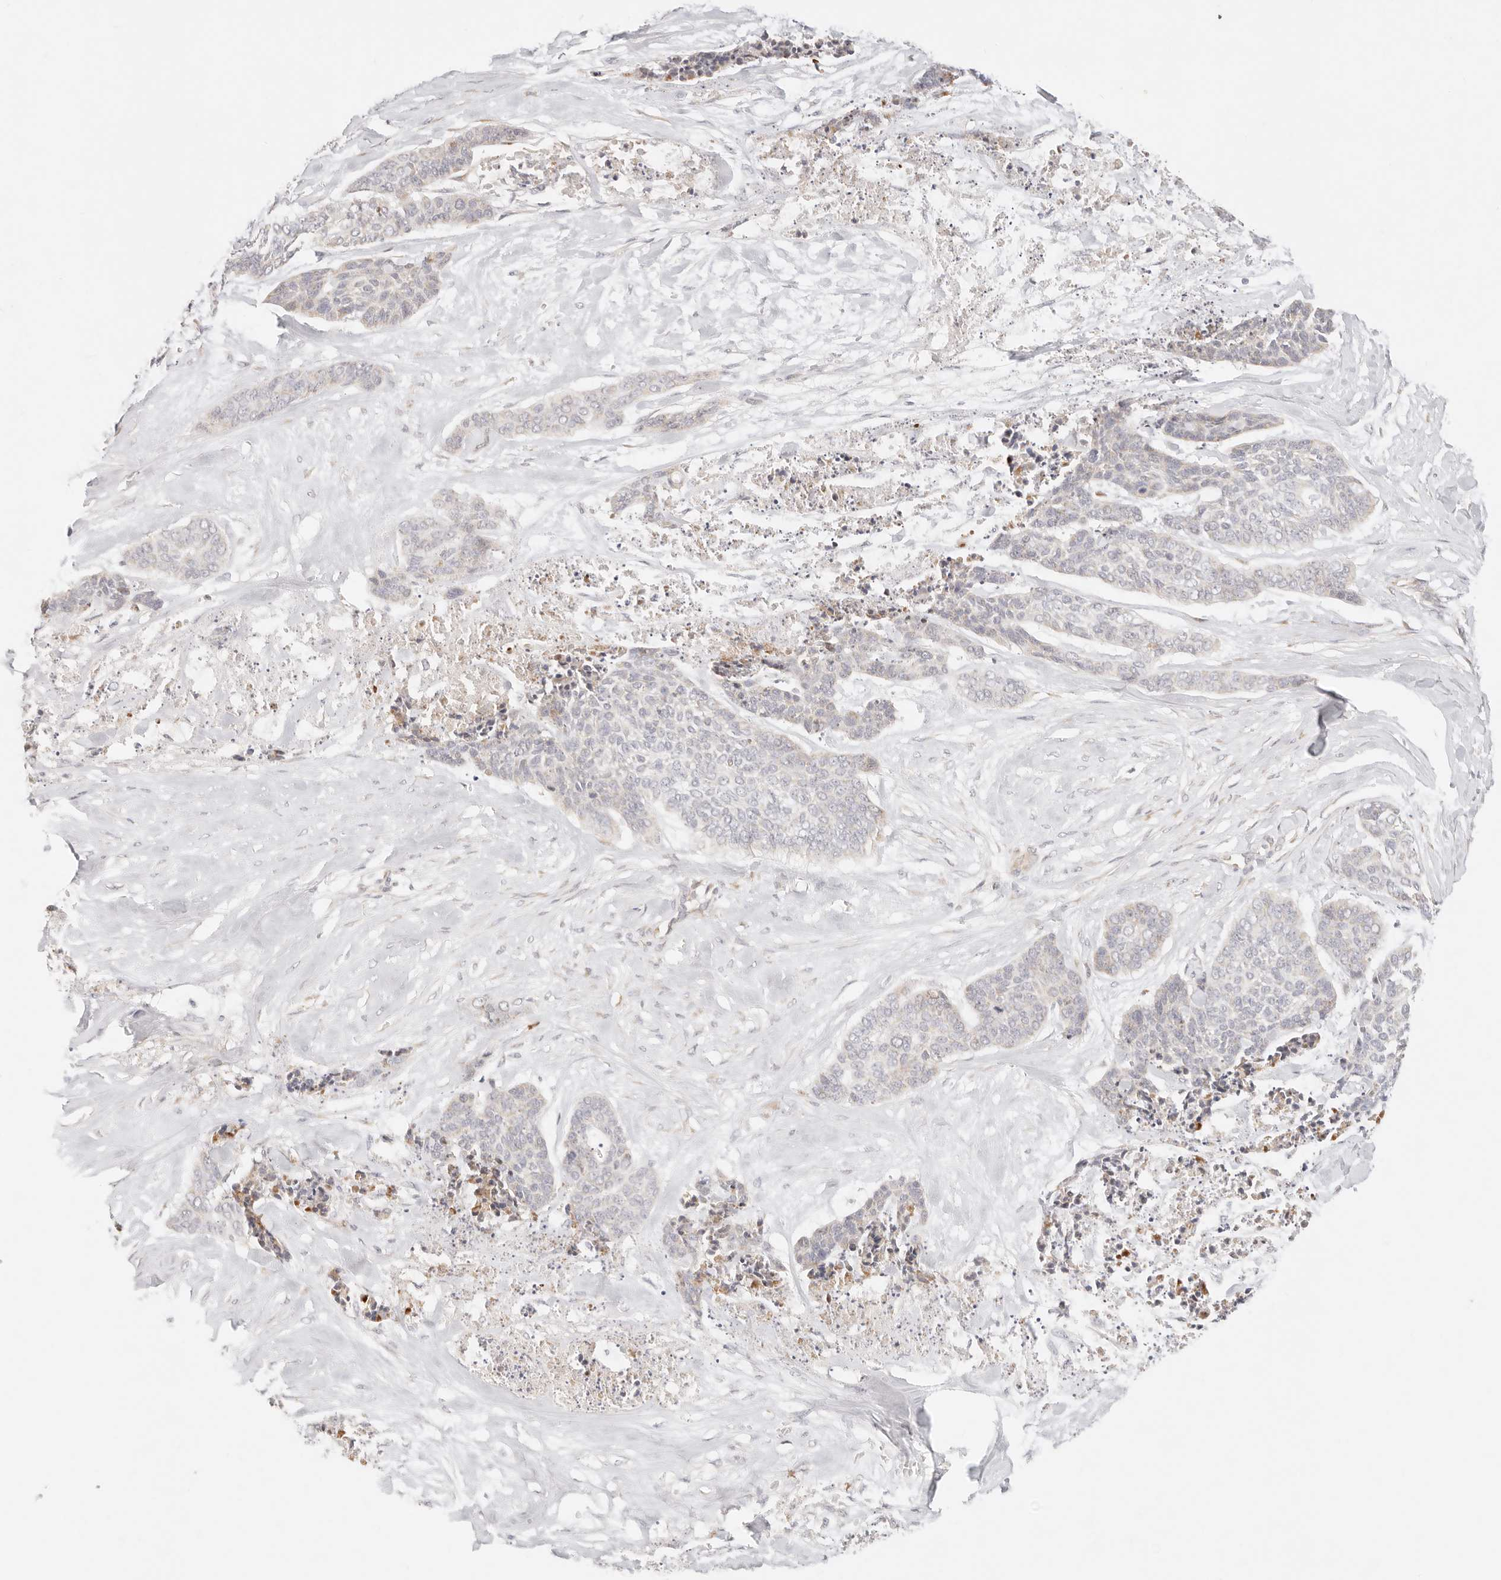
{"staining": {"intensity": "negative", "quantity": "none", "location": "none"}, "tissue": "skin cancer", "cell_type": "Tumor cells", "image_type": "cancer", "snomed": [{"axis": "morphology", "description": "Basal cell carcinoma"}, {"axis": "topography", "description": "Skin"}], "caption": "The histopathology image exhibits no staining of tumor cells in skin basal cell carcinoma.", "gene": "GPR156", "patient": {"sex": "female", "age": 64}}